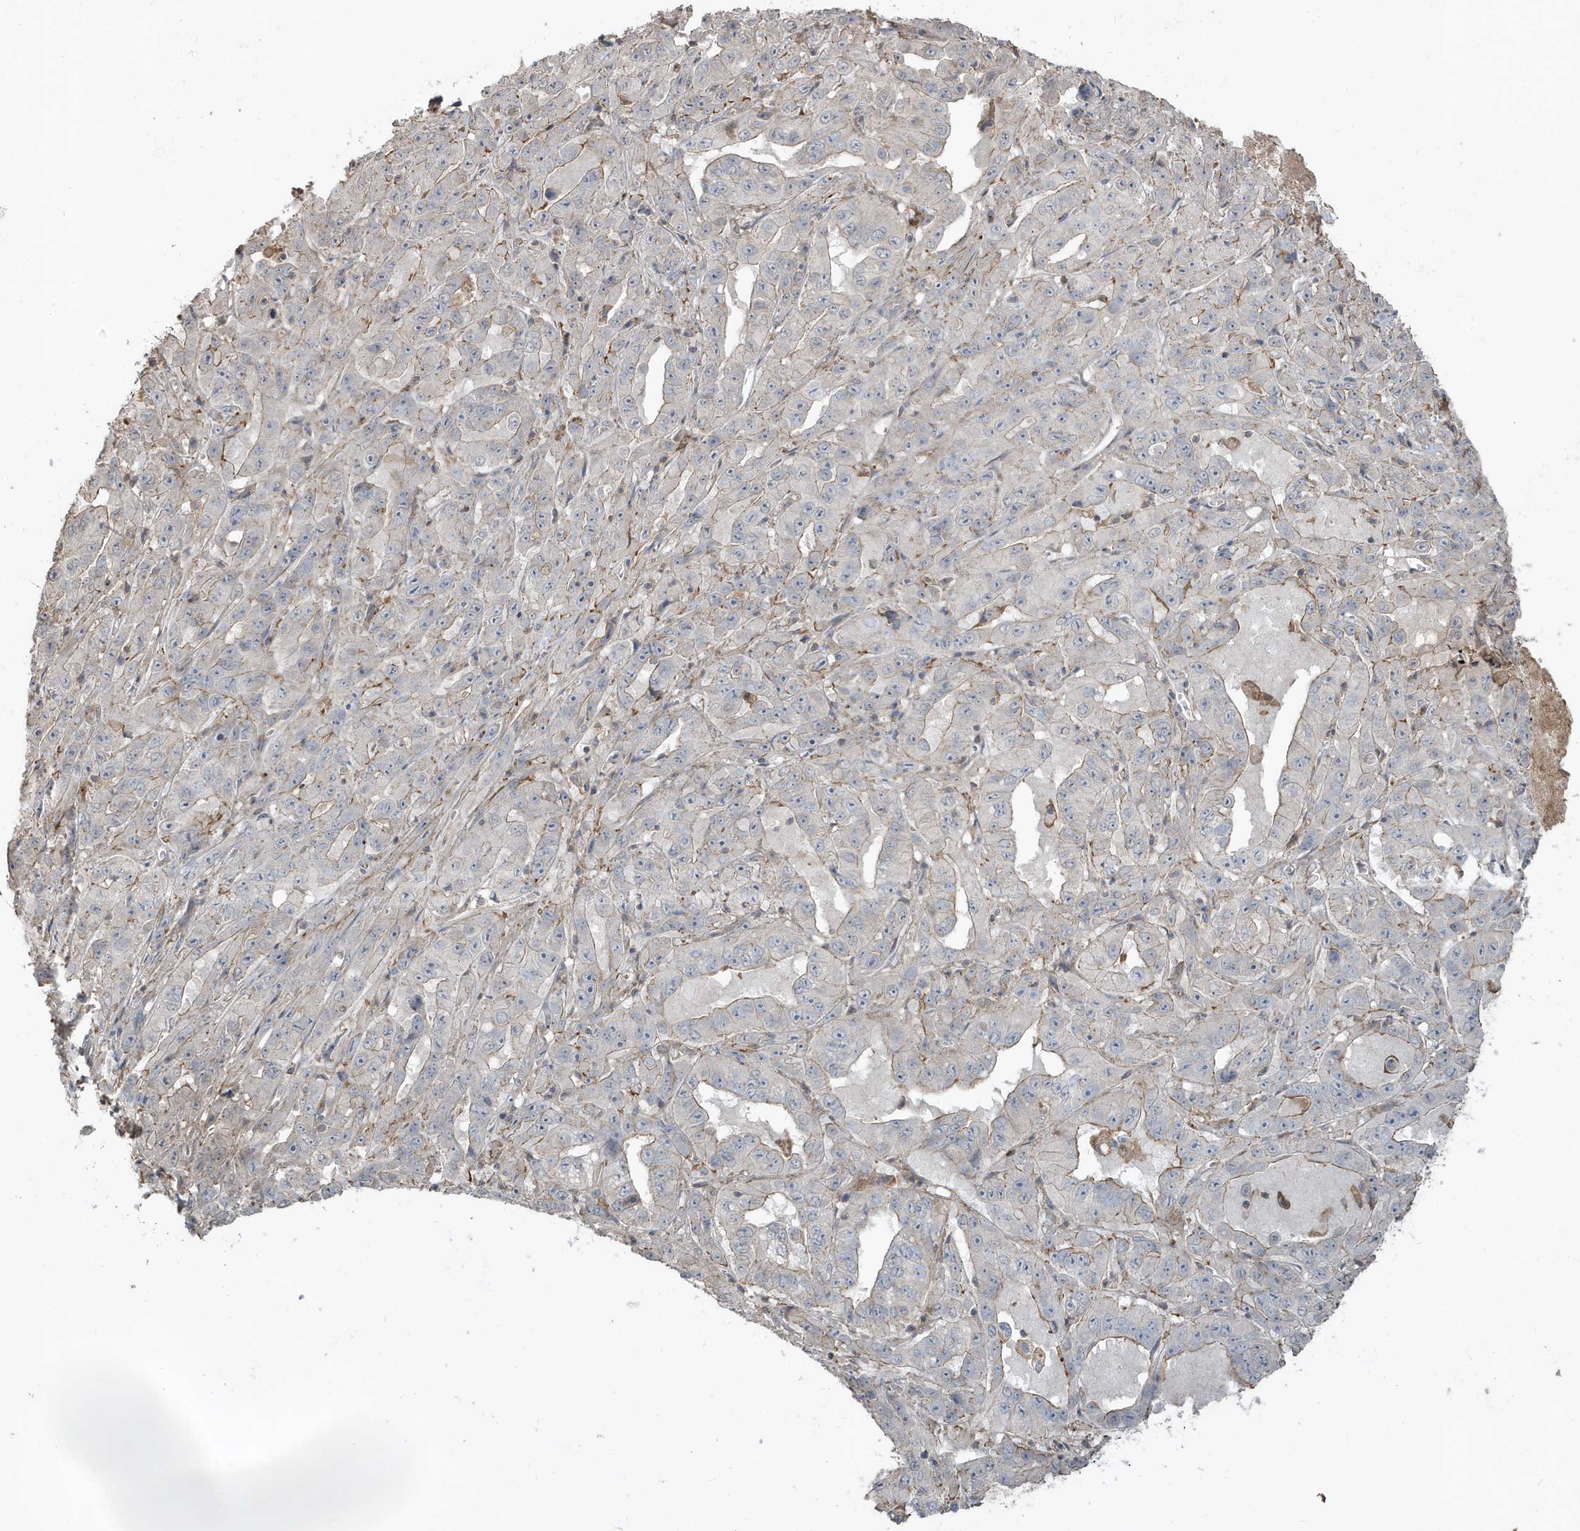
{"staining": {"intensity": "weak", "quantity": "<25%", "location": "cytoplasmic/membranous"}, "tissue": "pancreatic cancer", "cell_type": "Tumor cells", "image_type": "cancer", "snomed": [{"axis": "morphology", "description": "Adenocarcinoma, NOS"}, {"axis": "topography", "description": "Pancreas"}], "caption": "Protein analysis of pancreatic cancer displays no significant positivity in tumor cells.", "gene": "PRRT3", "patient": {"sex": "male", "age": 63}}